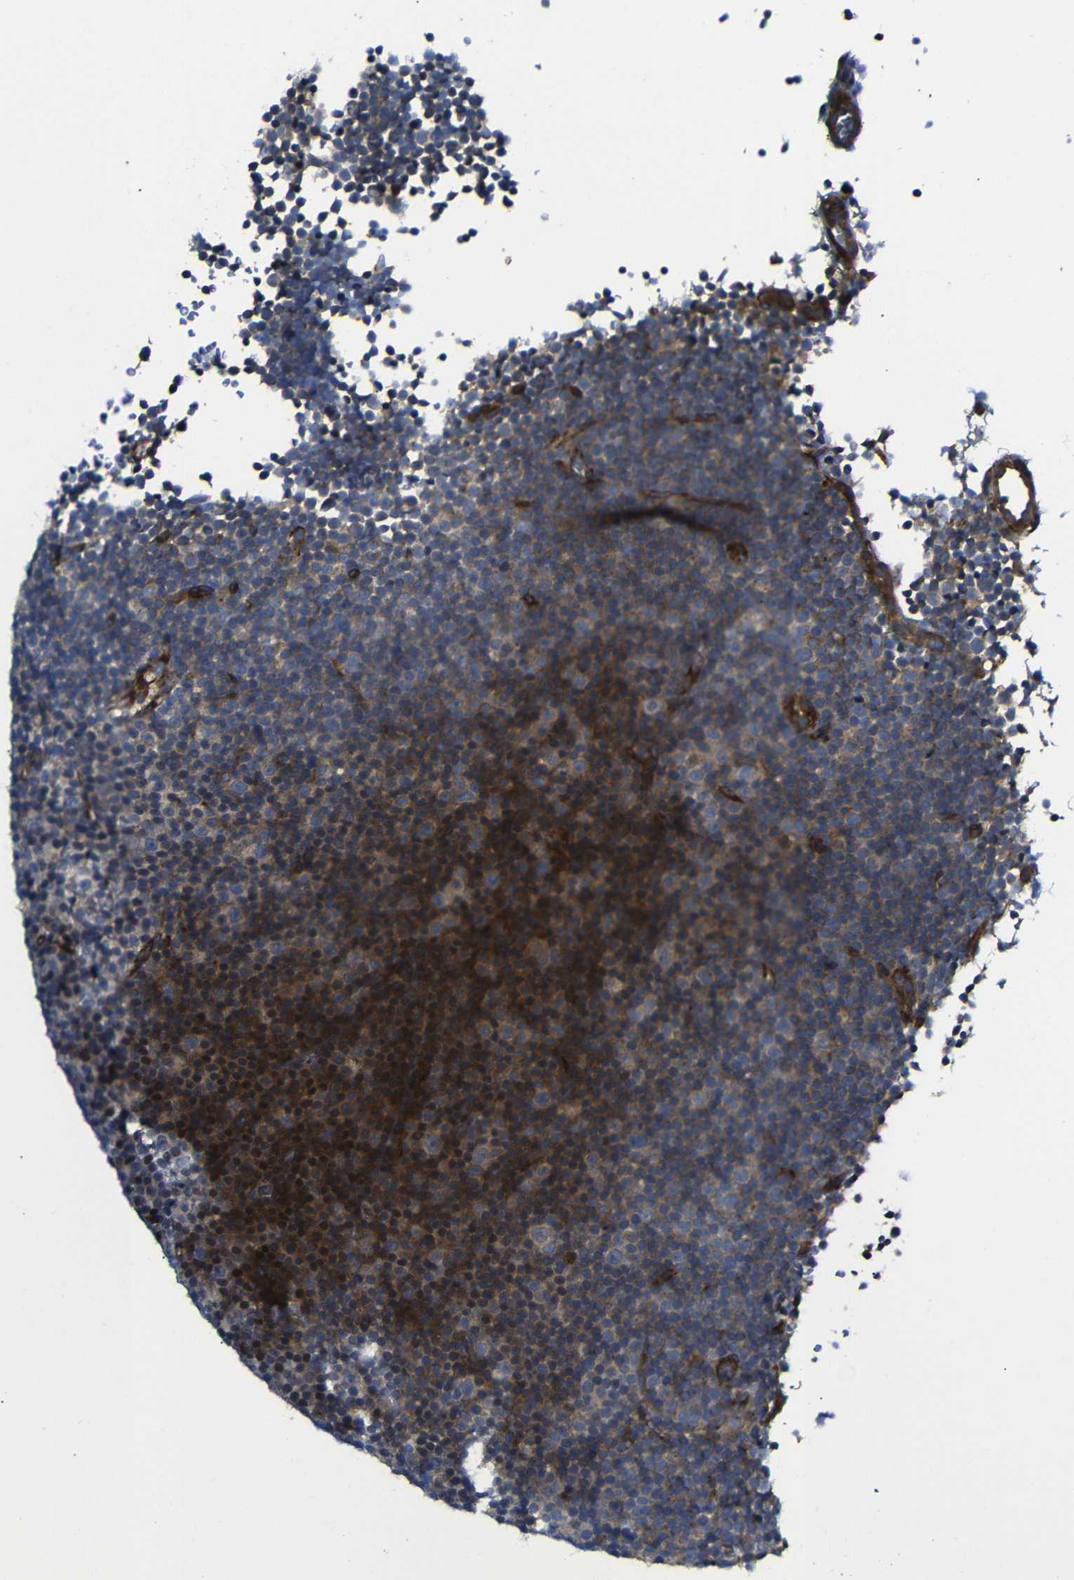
{"staining": {"intensity": "strong", "quantity": "25%-75%", "location": "cytoplasmic/membranous,nuclear"}, "tissue": "lymphoma", "cell_type": "Tumor cells", "image_type": "cancer", "snomed": [{"axis": "morphology", "description": "Malignant lymphoma, non-Hodgkin's type, Low grade"}, {"axis": "topography", "description": "Lymph node"}], "caption": "Immunohistochemistry of lymphoma demonstrates high levels of strong cytoplasmic/membranous and nuclear expression in about 25%-75% of tumor cells. (DAB IHC, brown staining for protein, blue staining for nuclei).", "gene": "PARP14", "patient": {"sex": "female", "age": 67}}